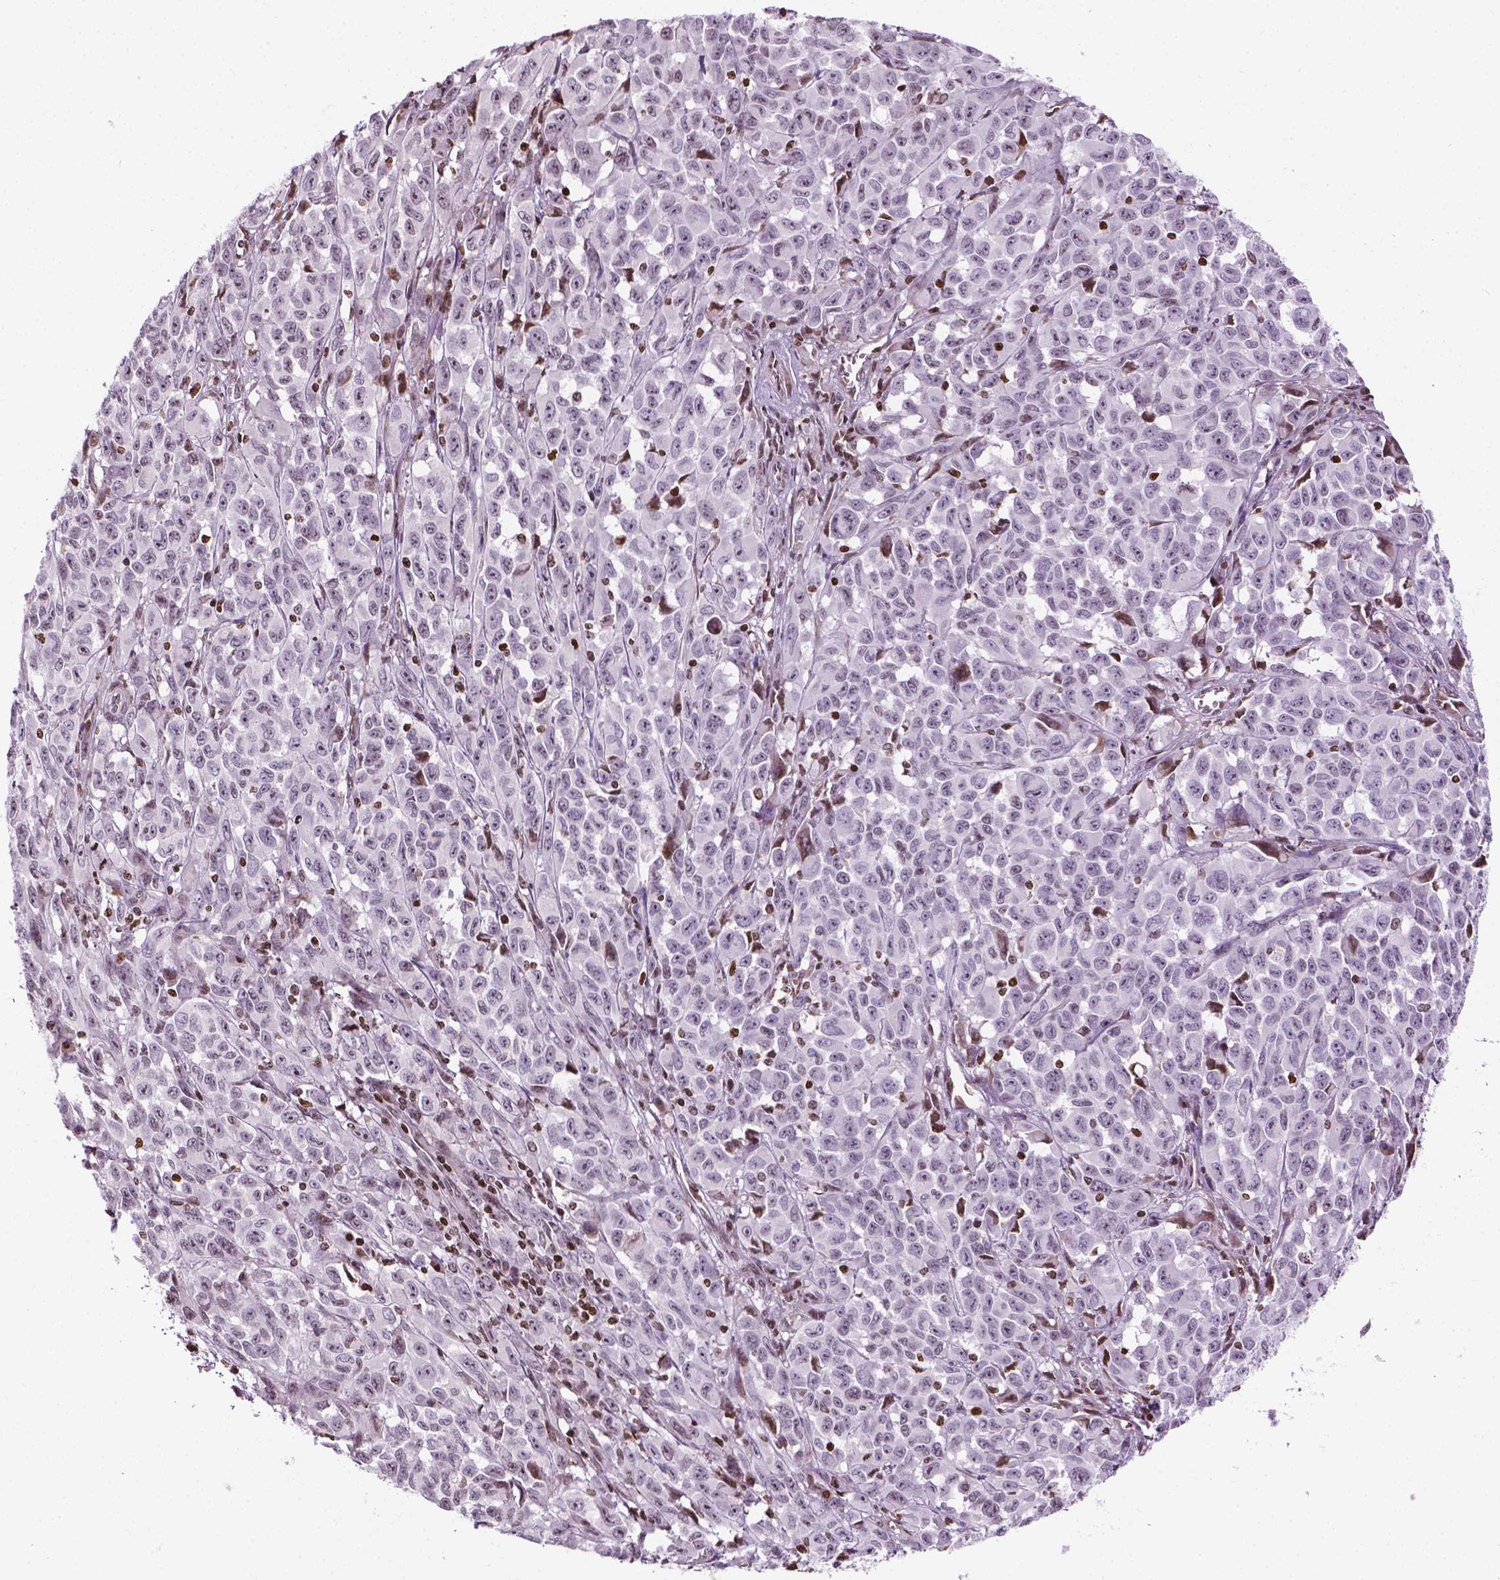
{"staining": {"intensity": "weak", "quantity": "<25%", "location": "nuclear"}, "tissue": "melanoma", "cell_type": "Tumor cells", "image_type": "cancer", "snomed": [{"axis": "morphology", "description": "Malignant melanoma, NOS"}, {"axis": "topography", "description": "Vulva, labia, clitoris and Bartholin´s gland, NO"}], "caption": "The photomicrograph shows no staining of tumor cells in malignant melanoma.", "gene": "PIP4K2A", "patient": {"sex": "female", "age": 75}}